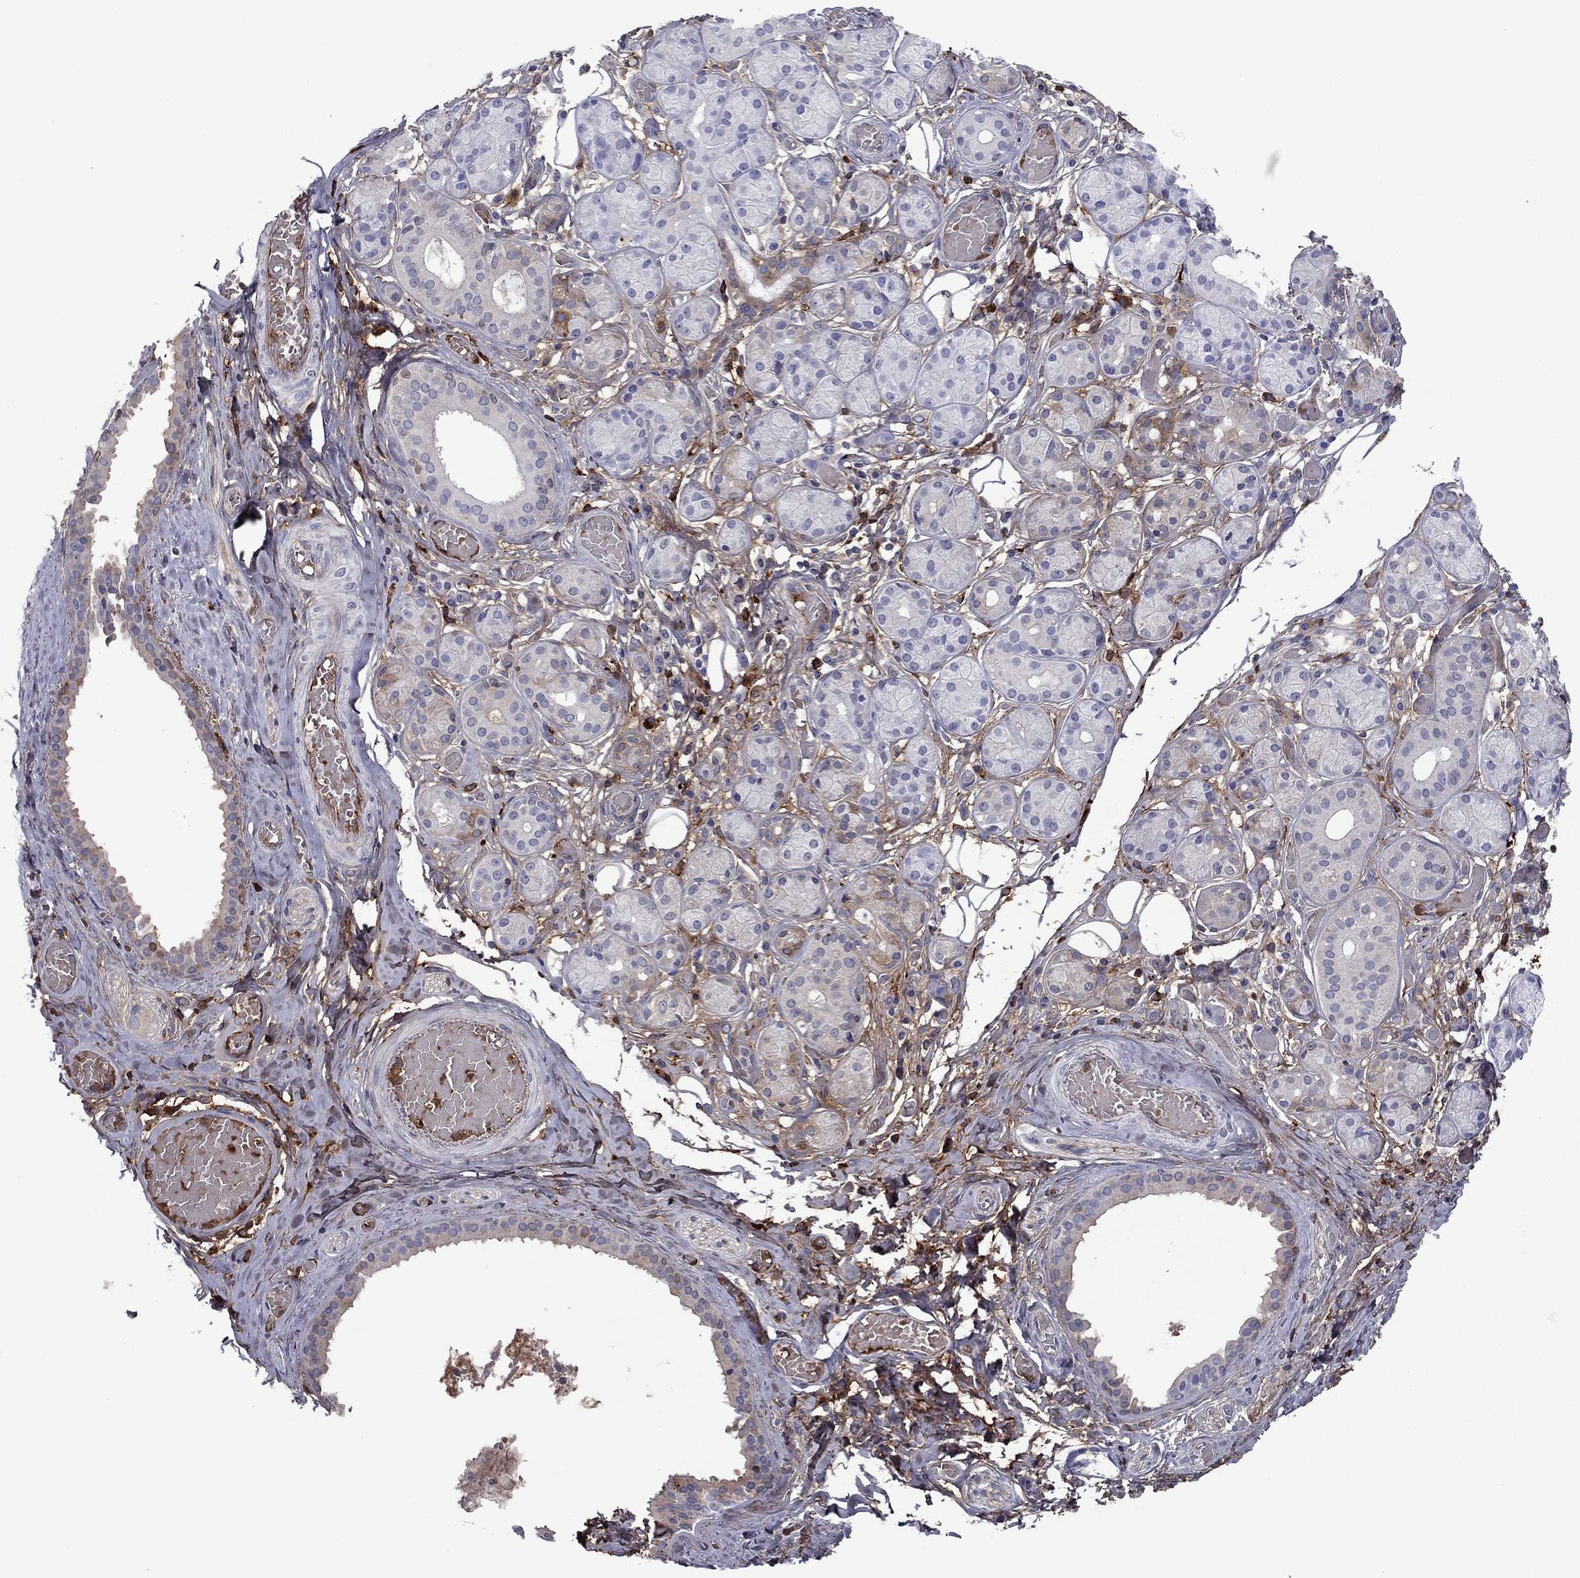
{"staining": {"intensity": "moderate", "quantity": "<25%", "location": "cytoplasmic/membranous"}, "tissue": "salivary gland", "cell_type": "Glandular cells", "image_type": "normal", "snomed": [{"axis": "morphology", "description": "Normal tissue, NOS"}, {"axis": "topography", "description": "Salivary gland"}, {"axis": "topography", "description": "Peripheral nerve tissue"}], "caption": "Protein staining displays moderate cytoplasmic/membranous expression in approximately <25% of glandular cells in normal salivary gland. The protein of interest is shown in brown color, while the nuclei are stained blue.", "gene": "HPX", "patient": {"sex": "male", "age": 71}}